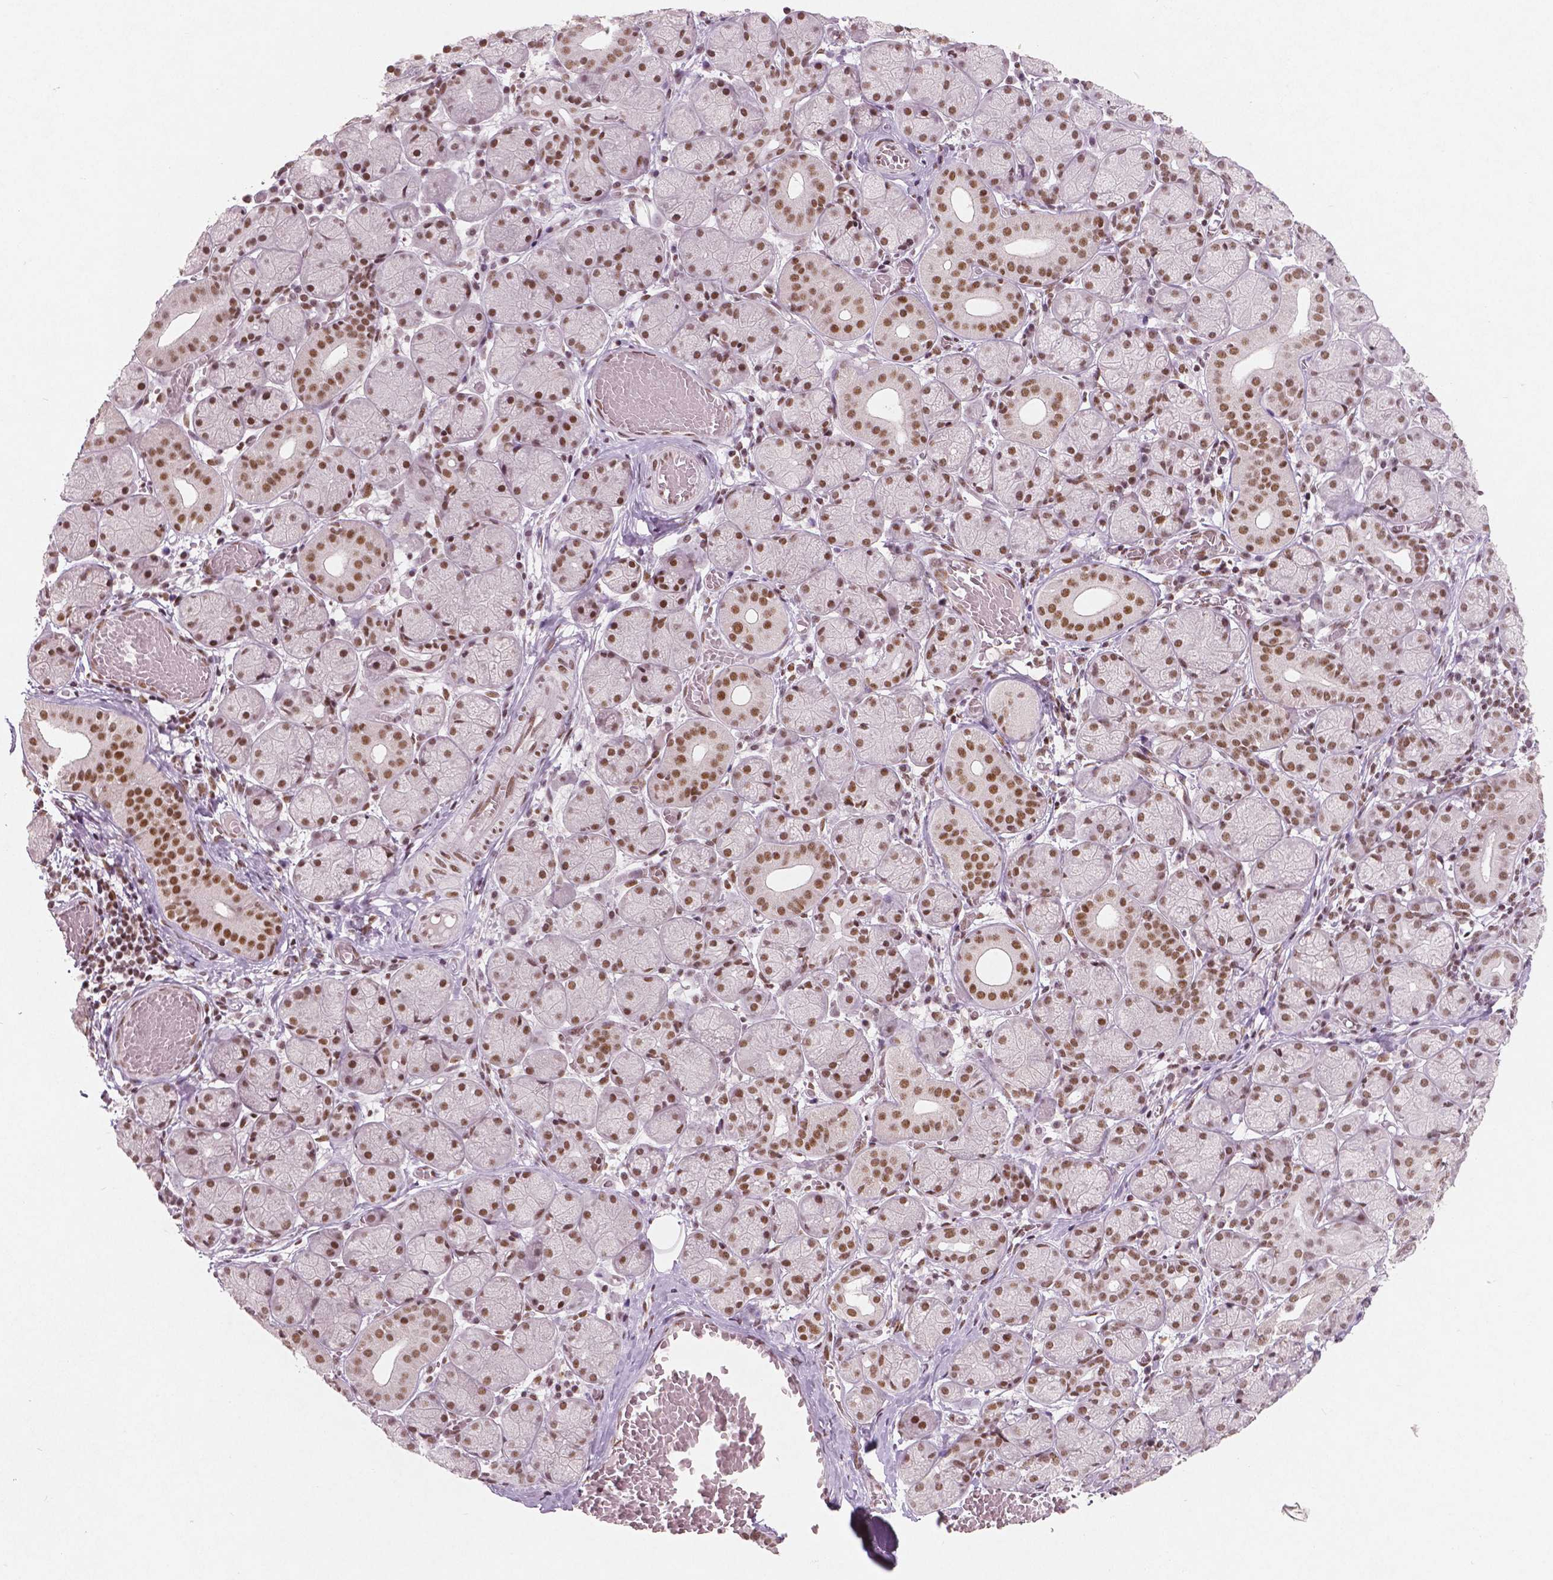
{"staining": {"intensity": "moderate", "quantity": ">75%", "location": "nuclear"}, "tissue": "salivary gland", "cell_type": "Glandular cells", "image_type": "normal", "snomed": [{"axis": "morphology", "description": "Normal tissue, NOS"}, {"axis": "topography", "description": "Salivary gland"}, {"axis": "topography", "description": "Peripheral nerve tissue"}], "caption": "Immunohistochemistry micrograph of normal salivary gland: salivary gland stained using immunohistochemistry (IHC) exhibits medium levels of moderate protein expression localized specifically in the nuclear of glandular cells, appearing as a nuclear brown color.", "gene": "BRD4", "patient": {"sex": "female", "age": 24}}